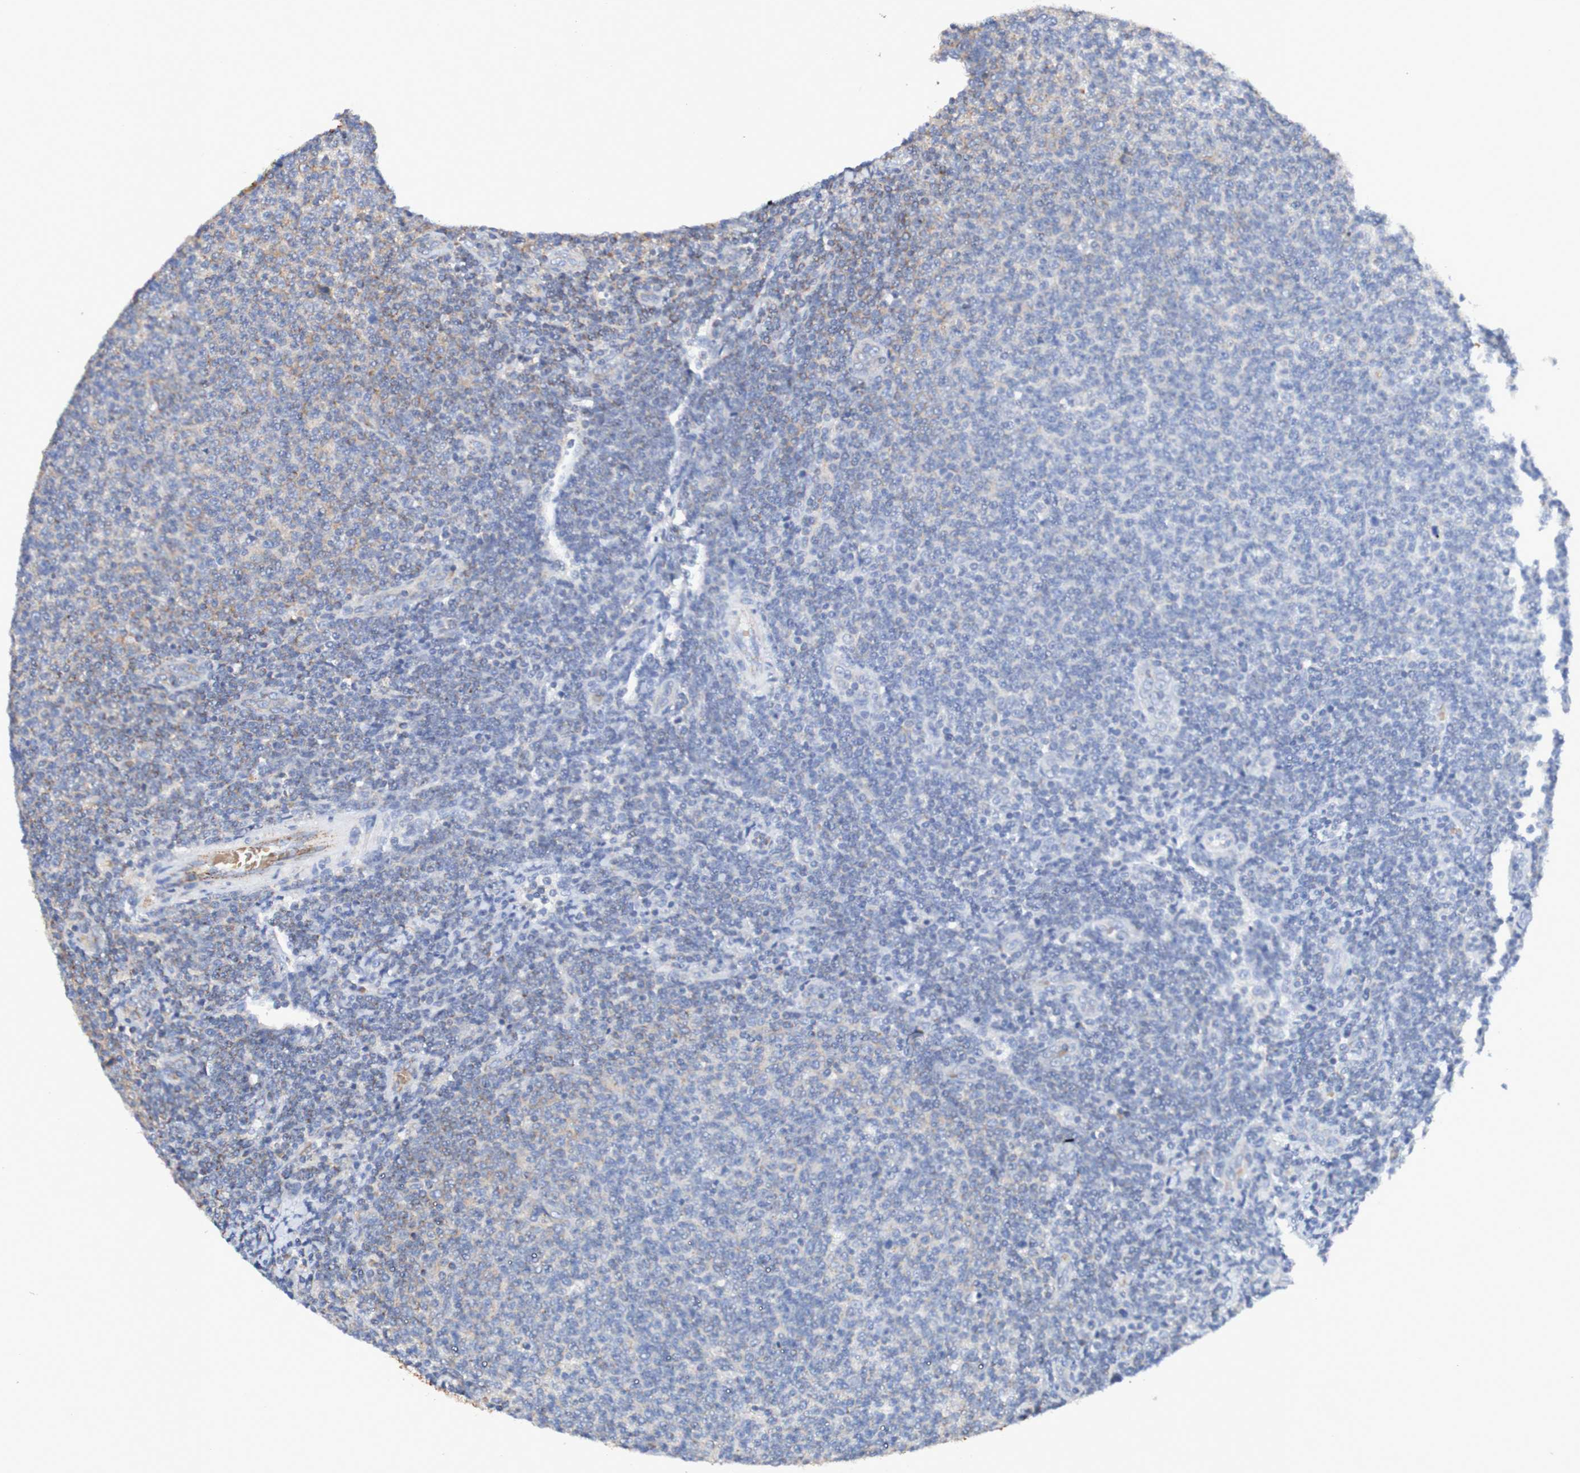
{"staining": {"intensity": "weak", "quantity": "25%-75%", "location": "cytoplasmic/membranous"}, "tissue": "lymphoma", "cell_type": "Tumor cells", "image_type": "cancer", "snomed": [{"axis": "morphology", "description": "Malignant lymphoma, non-Hodgkin's type, Low grade"}, {"axis": "topography", "description": "Lymph node"}], "caption": "The immunohistochemical stain shows weak cytoplasmic/membranous positivity in tumor cells of lymphoma tissue.", "gene": "WNT4", "patient": {"sex": "male", "age": 66}}